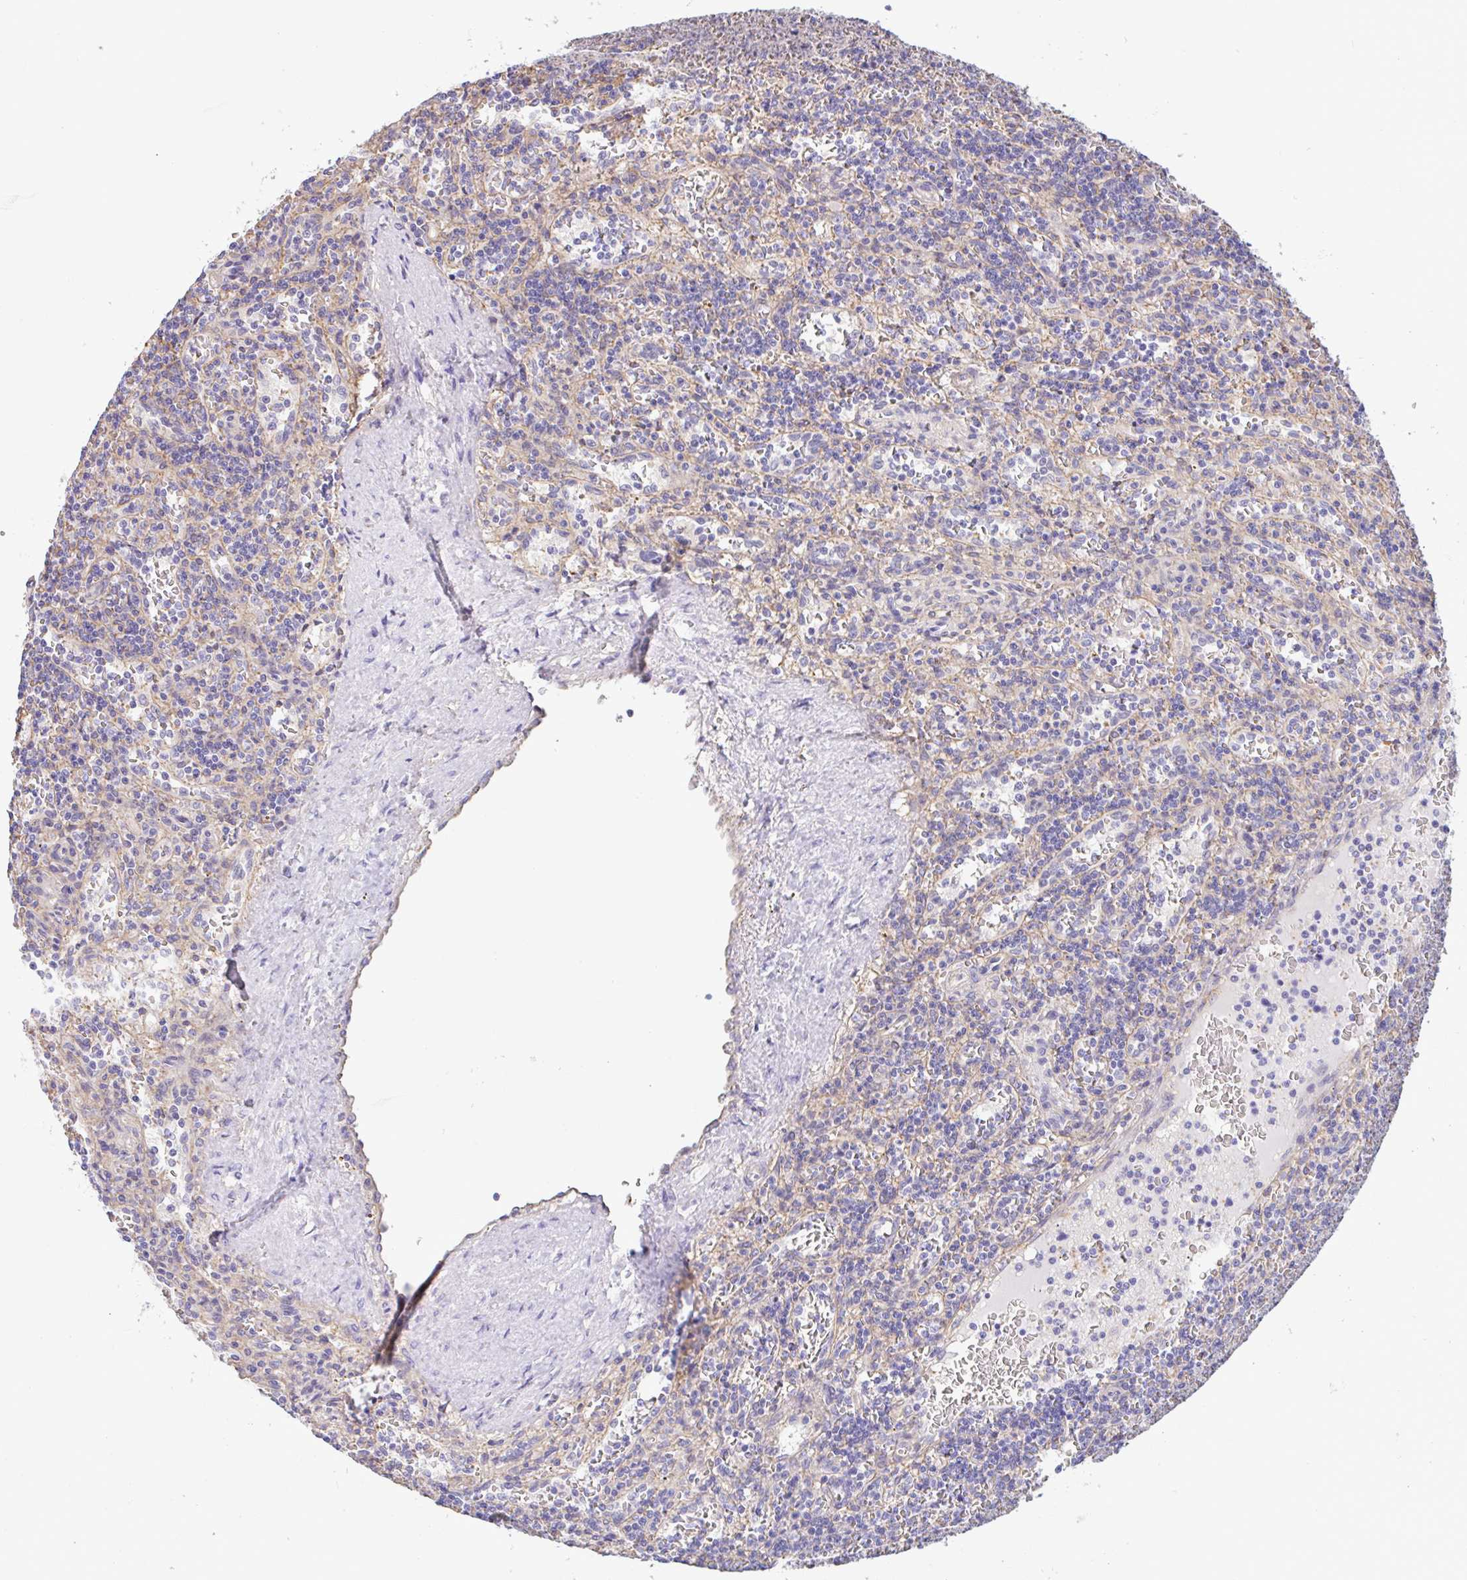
{"staining": {"intensity": "negative", "quantity": "none", "location": "none"}, "tissue": "lymphoma", "cell_type": "Tumor cells", "image_type": "cancer", "snomed": [{"axis": "morphology", "description": "Malignant lymphoma, non-Hodgkin's type, Low grade"}, {"axis": "topography", "description": "Spleen"}], "caption": "This is a image of IHC staining of lymphoma, which shows no positivity in tumor cells.", "gene": "PLCD4", "patient": {"sex": "male", "age": 73}}